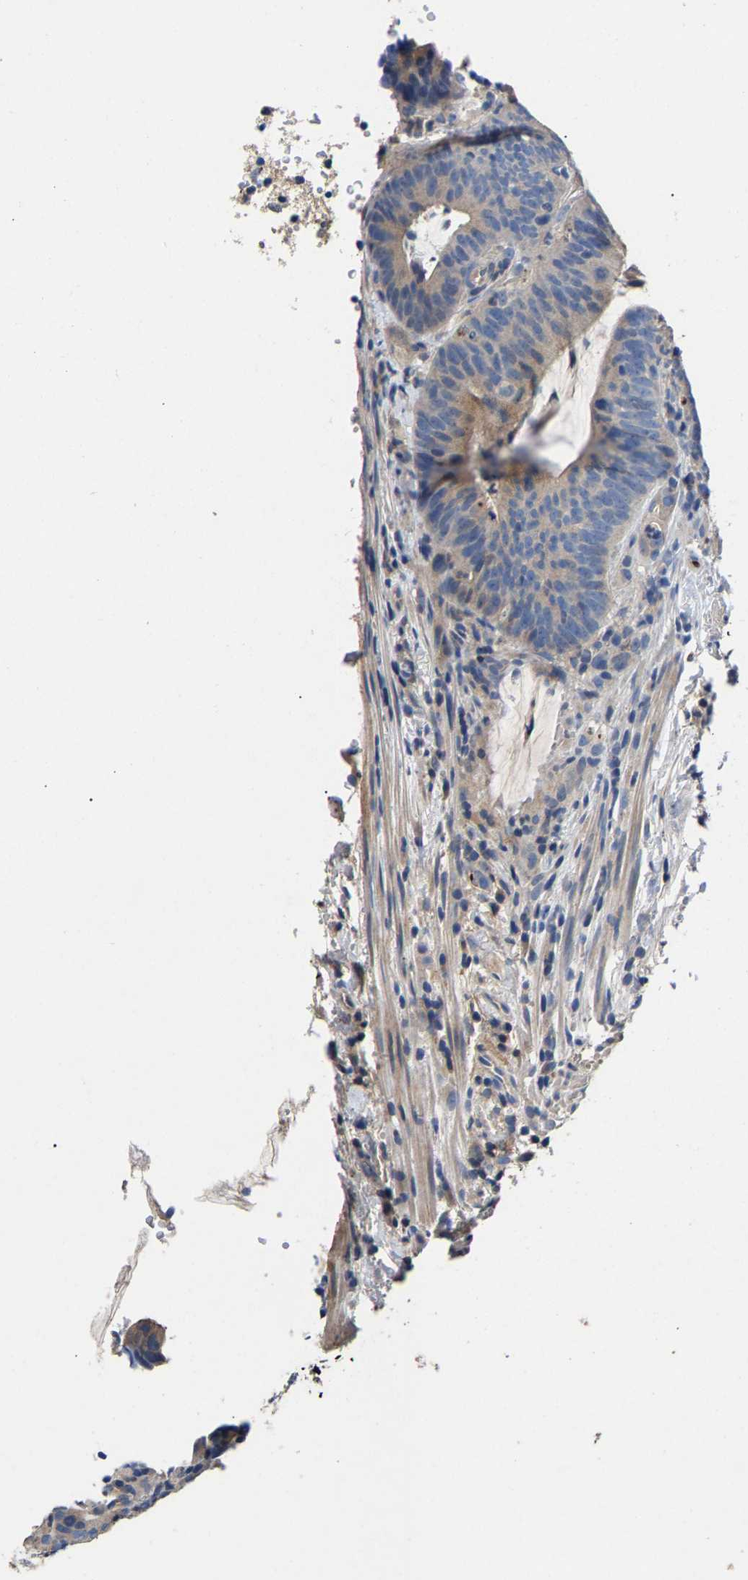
{"staining": {"intensity": "weak", "quantity": "<25%", "location": "cytoplasmic/membranous"}, "tissue": "colorectal cancer", "cell_type": "Tumor cells", "image_type": "cancer", "snomed": [{"axis": "morphology", "description": "Adenocarcinoma, NOS"}, {"axis": "topography", "description": "Colon"}], "caption": "Immunohistochemistry histopathology image of neoplastic tissue: colorectal cancer (adenocarcinoma) stained with DAB (3,3'-diaminobenzidine) demonstrates no significant protein staining in tumor cells.", "gene": "CCDC171", "patient": {"sex": "female", "age": 66}}